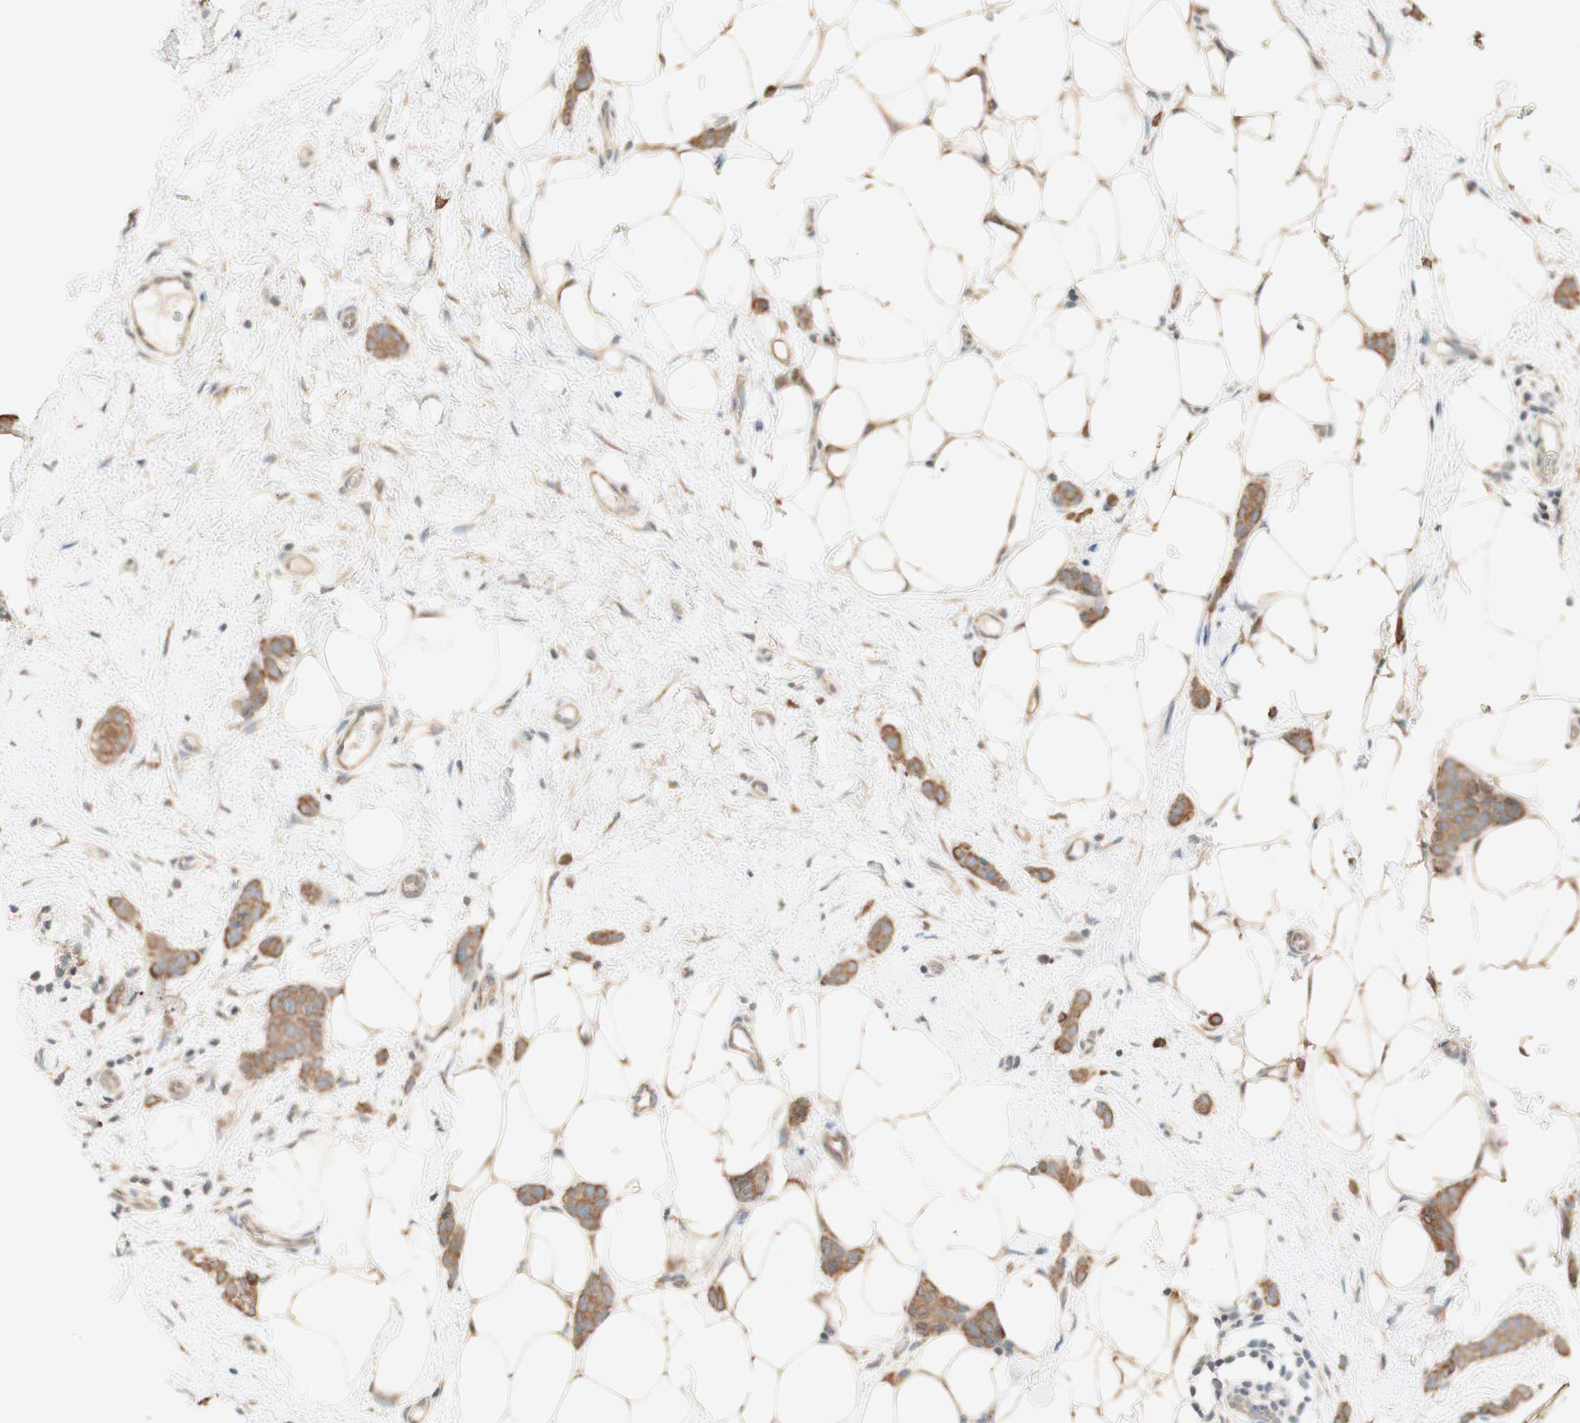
{"staining": {"intensity": "moderate", "quantity": ">75%", "location": "cytoplasmic/membranous"}, "tissue": "breast cancer", "cell_type": "Tumor cells", "image_type": "cancer", "snomed": [{"axis": "morphology", "description": "Lobular carcinoma"}, {"axis": "topography", "description": "Skin"}, {"axis": "topography", "description": "Breast"}], "caption": "A medium amount of moderate cytoplasmic/membranous expression is seen in approximately >75% of tumor cells in breast cancer (lobular carcinoma) tissue.", "gene": "CLCN2", "patient": {"sex": "female", "age": 46}}